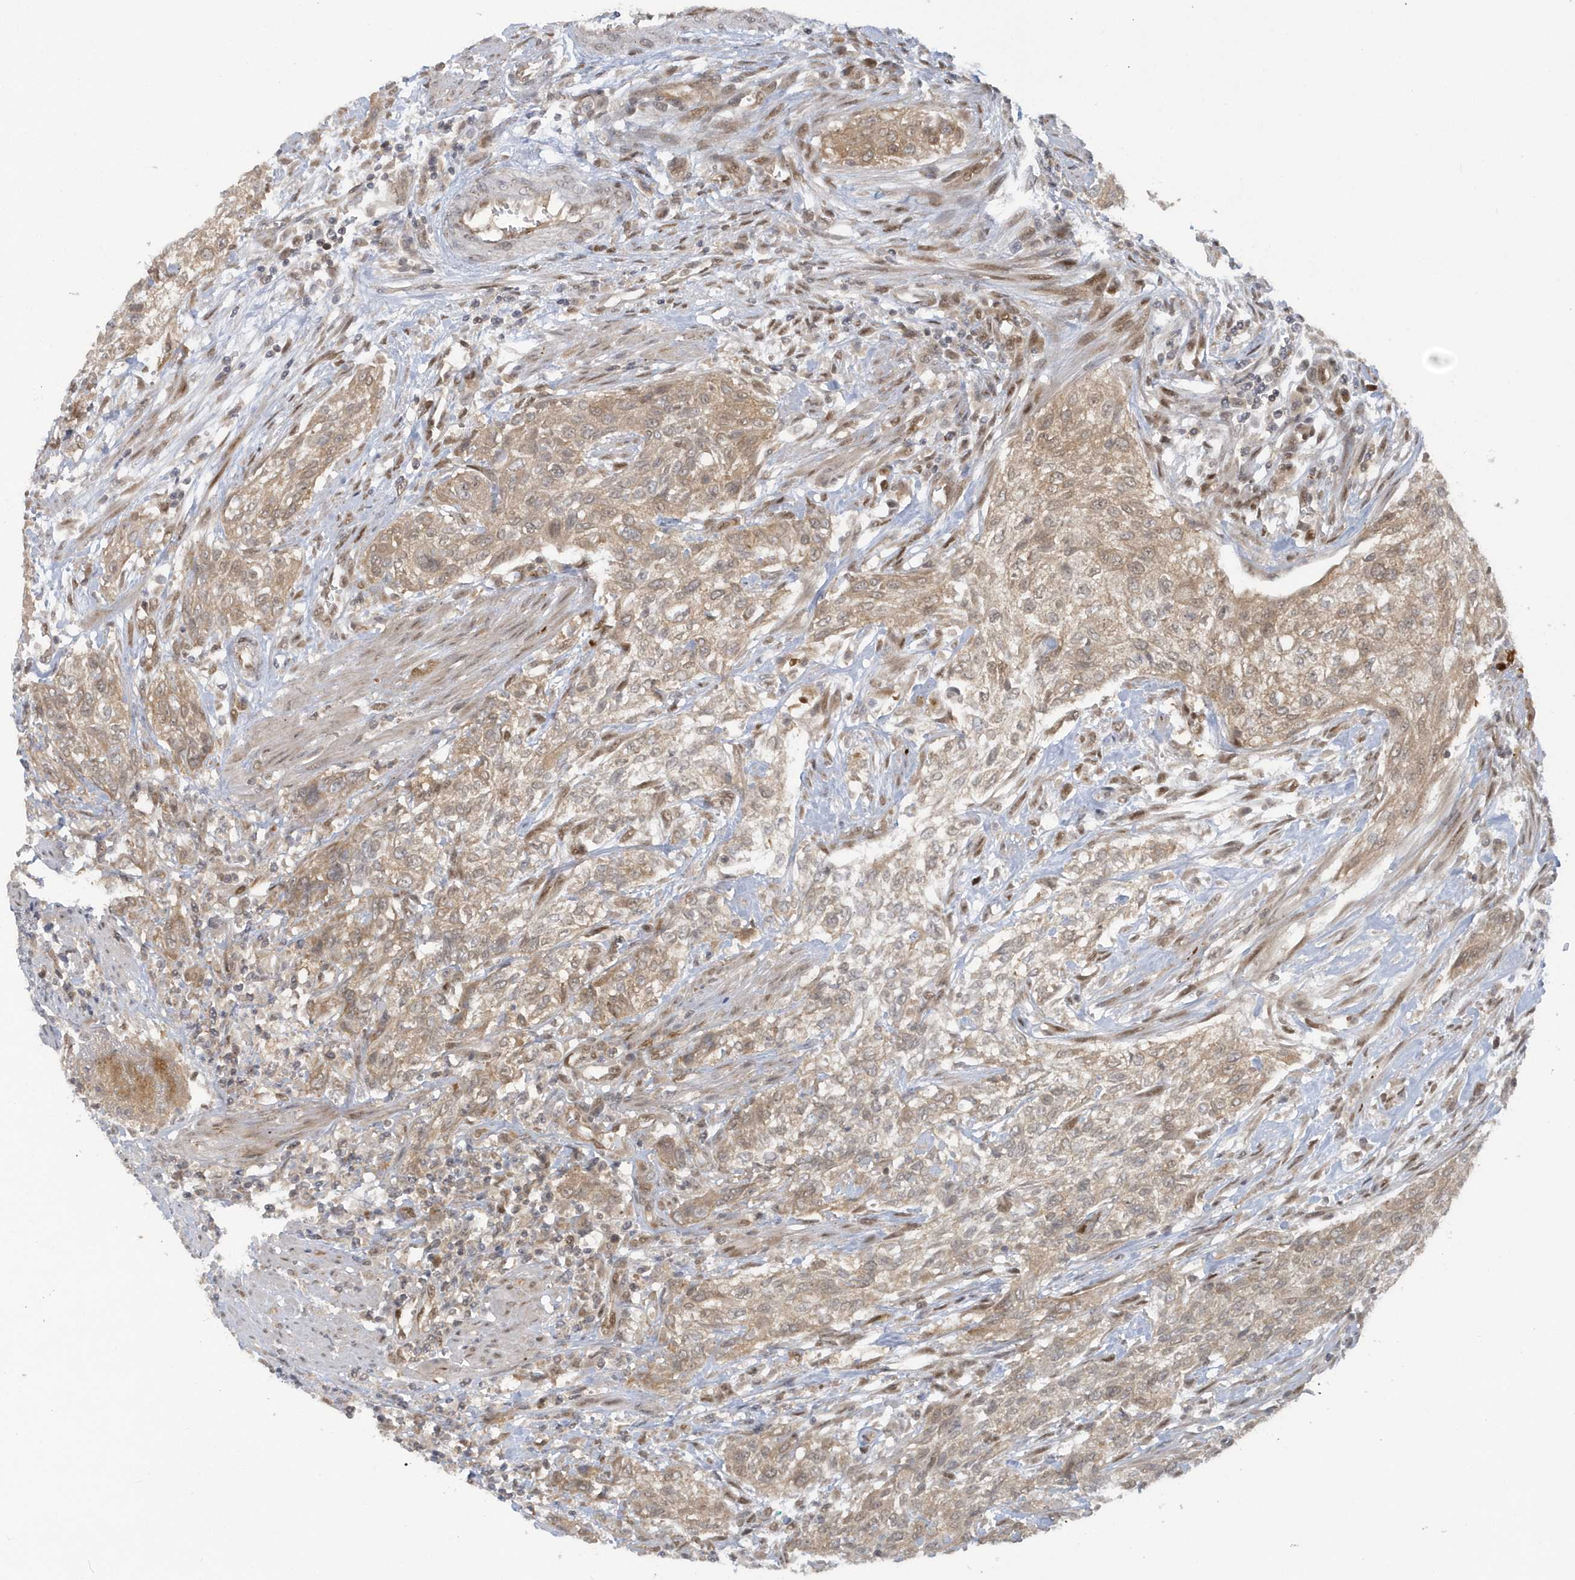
{"staining": {"intensity": "weak", "quantity": ">75%", "location": "cytoplasmic/membranous"}, "tissue": "urothelial cancer", "cell_type": "Tumor cells", "image_type": "cancer", "snomed": [{"axis": "morphology", "description": "Urothelial carcinoma, High grade"}, {"axis": "topography", "description": "Urinary bladder"}], "caption": "Immunohistochemistry (IHC) of human urothelial cancer displays low levels of weak cytoplasmic/membranous positivity in about >75% of tumor cells.", "gene": "ATG4A", "patient": {"sex": "male", "age": 35}}